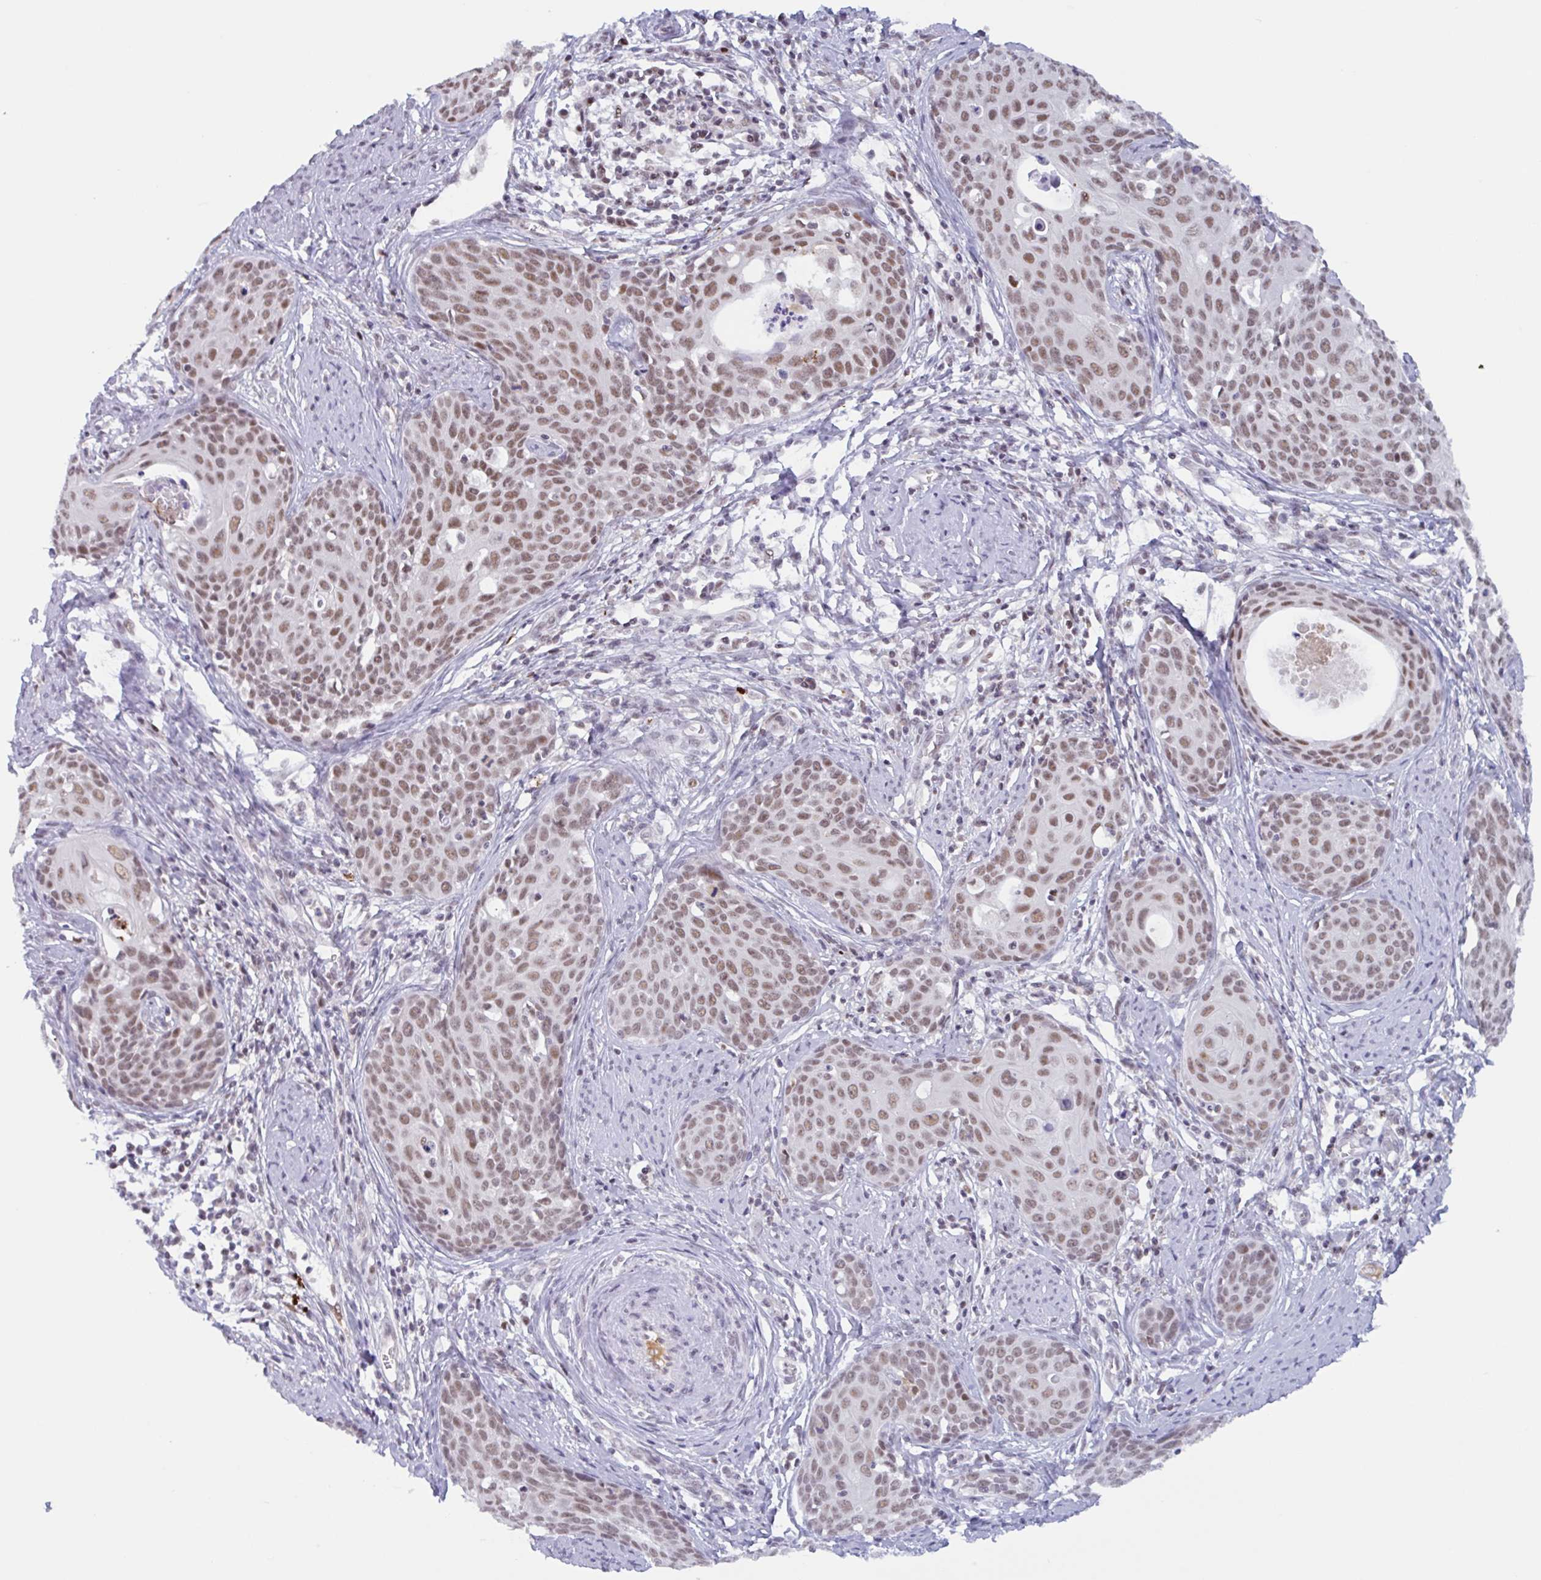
{"staining": {"intensity": "moderate", "quantity": ">75%", "location": "nuclear"}, "tissue": "cervical cancer", "cell_type": "Tumor cells", "image_type": "cancer", "snomed": [{"axis": "morphology", "description": "Squamous cell carcinoma, NOS"}, {"axis": "topography", "description": "Cervix"}], "caption": "DAB immunohistochemical staining of cervical squamous cell carcinoma reveals moderate nuclear protein expression in approximately >75% of tumor cells.", "gene": "PLG", "patient": {"sex": "female", "age": 46}}